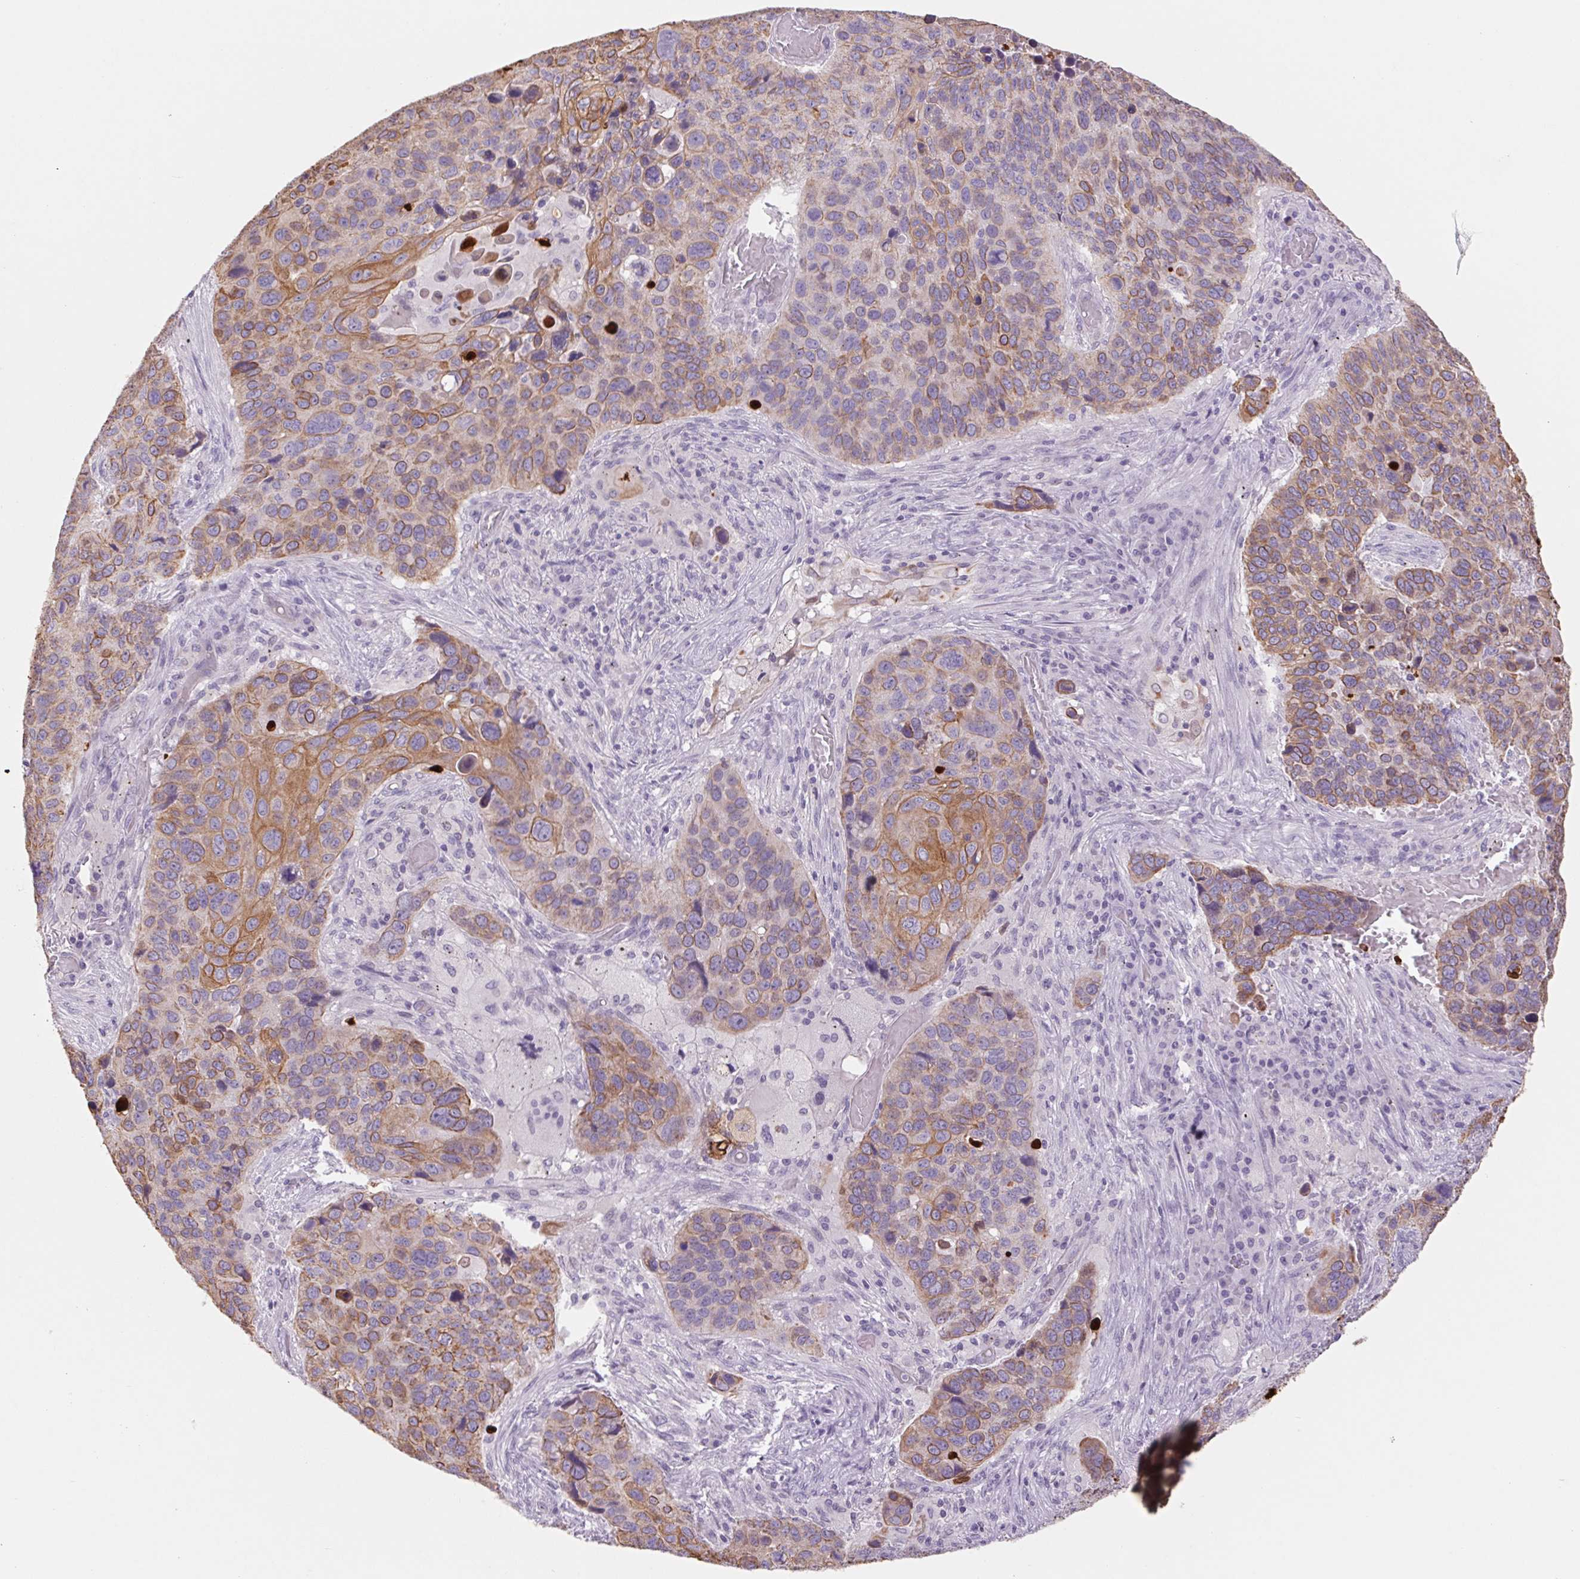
{"staining": {"intensity": "moderate", "quantity": "25%-75%", "location": "cytoplasmic/membranous"}, "tissue": "lung cancer", "cell_type": "Tumor cells", "image_type": "cancer", "snomed": [{"axis": "morphology", "description": "Squamous cell carcinoma, NOS"}, {"axis": "topography", "description": "Lung"}], "caption": "Lung cancer stained with DAB (3,3'-diaminobenzidine) immunohistochemistry exhibits medium levels of moderate cytoplasmic/membranous staining in about 25%-75% of tumor cells.", "gene": "KRT1", "patient": {"sex": "male", "age": 68}}